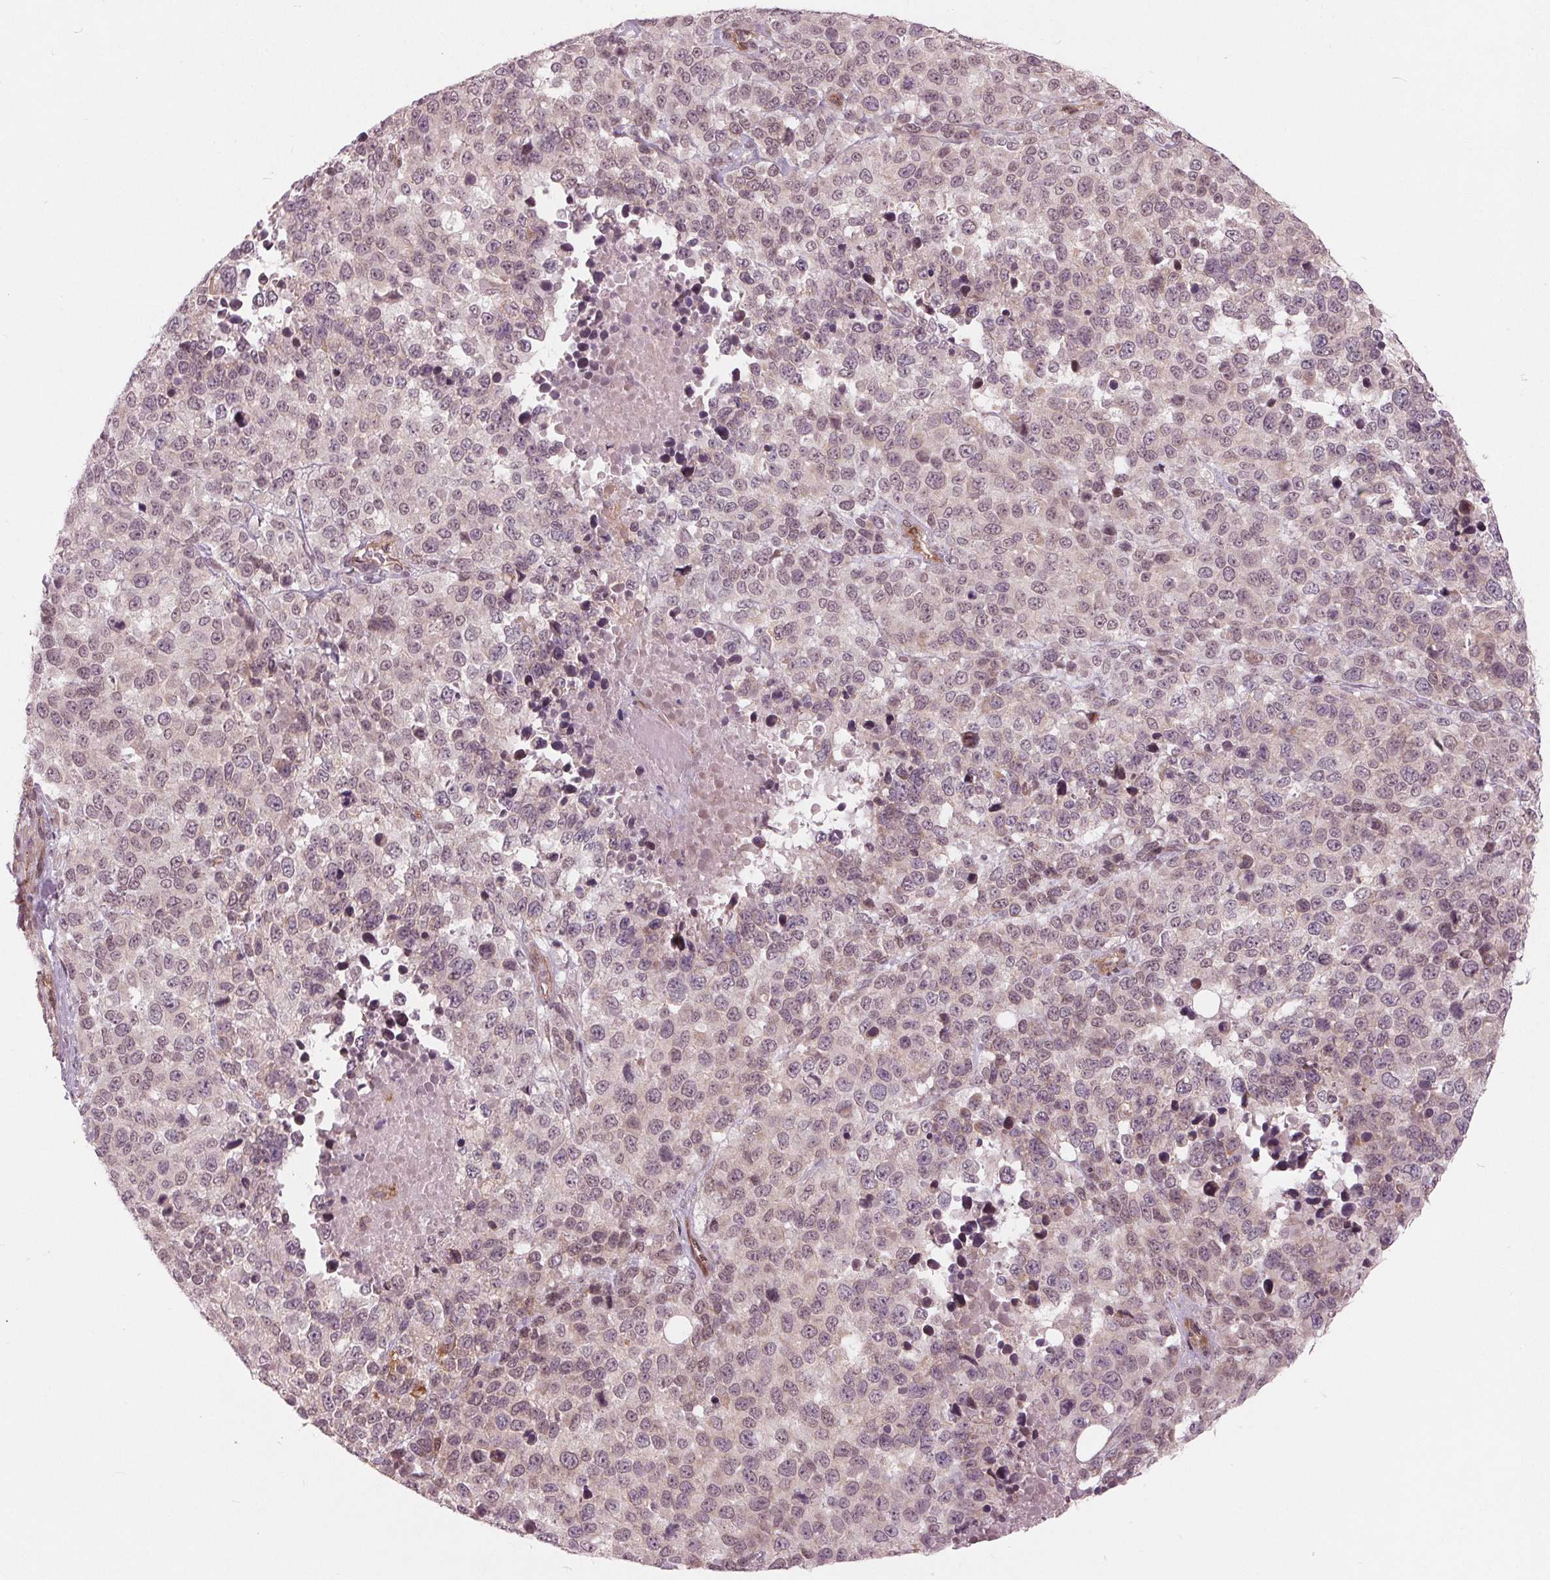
{"staining": {"intensity": "negative", "quantity": "none", "location": "none"}, "tissue": "melanoma", "cell_type": "Tumor cells", "image_type": "cancer", "snomed": [{"axis": "morphology", "description": "Malignant melanoma, Metastatic site"}, {"axis": "topography", "description": "Skin"}], "caption": "This photomicrograph is of malignant melanoma (metastatic site) stained with immunohistochemistry (IHC) to label a protein in brown with the nuclei are counter-stained blue. There is no staining in tumor cells.", "gene": "TXNIP", "patient": {"sex": "male", "age": 84}}